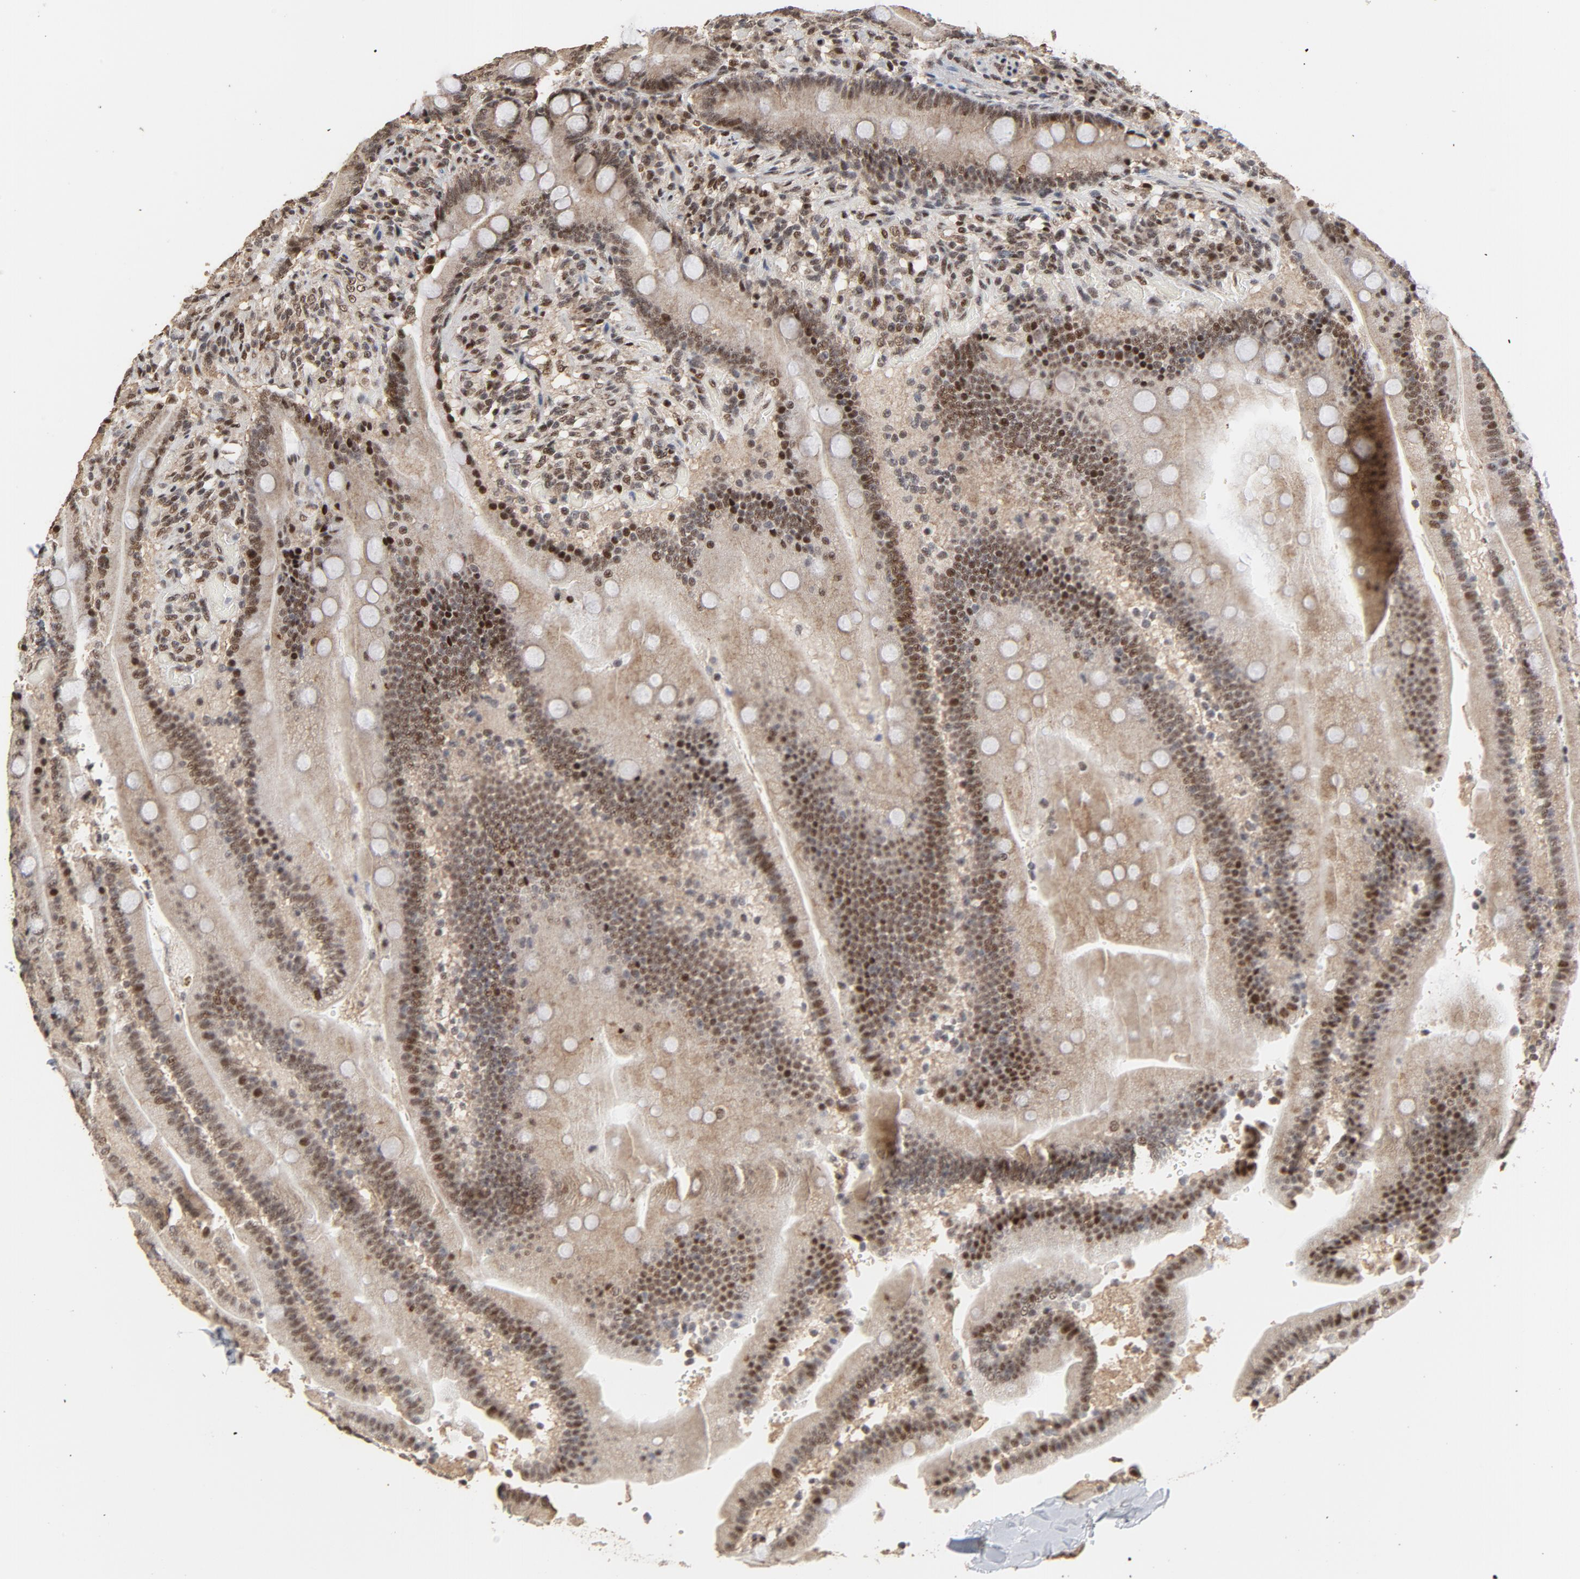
{"staining": {"intensity": "strong", "quantity": ">75%", "location": "cytoplasmic/membranous,nuclear"}, "tissue": "duodenum", "cell_type": "Glandular cells", "image_type": "normal", "snomed": [{"axis": "morphology", "description": "Normal tissue, NOS"}, {"axis": "topography", "description": "Duodenum"}], "caption": "Immunohistochemistry (IHC) (DAB) staining of normal duodenum shows strong cytoplasmic/membranous,nuclear protein positivity in about >75% of glandular cells.", "gene": "TP53RK", "patient": {"sex": "male", "age": 66}}